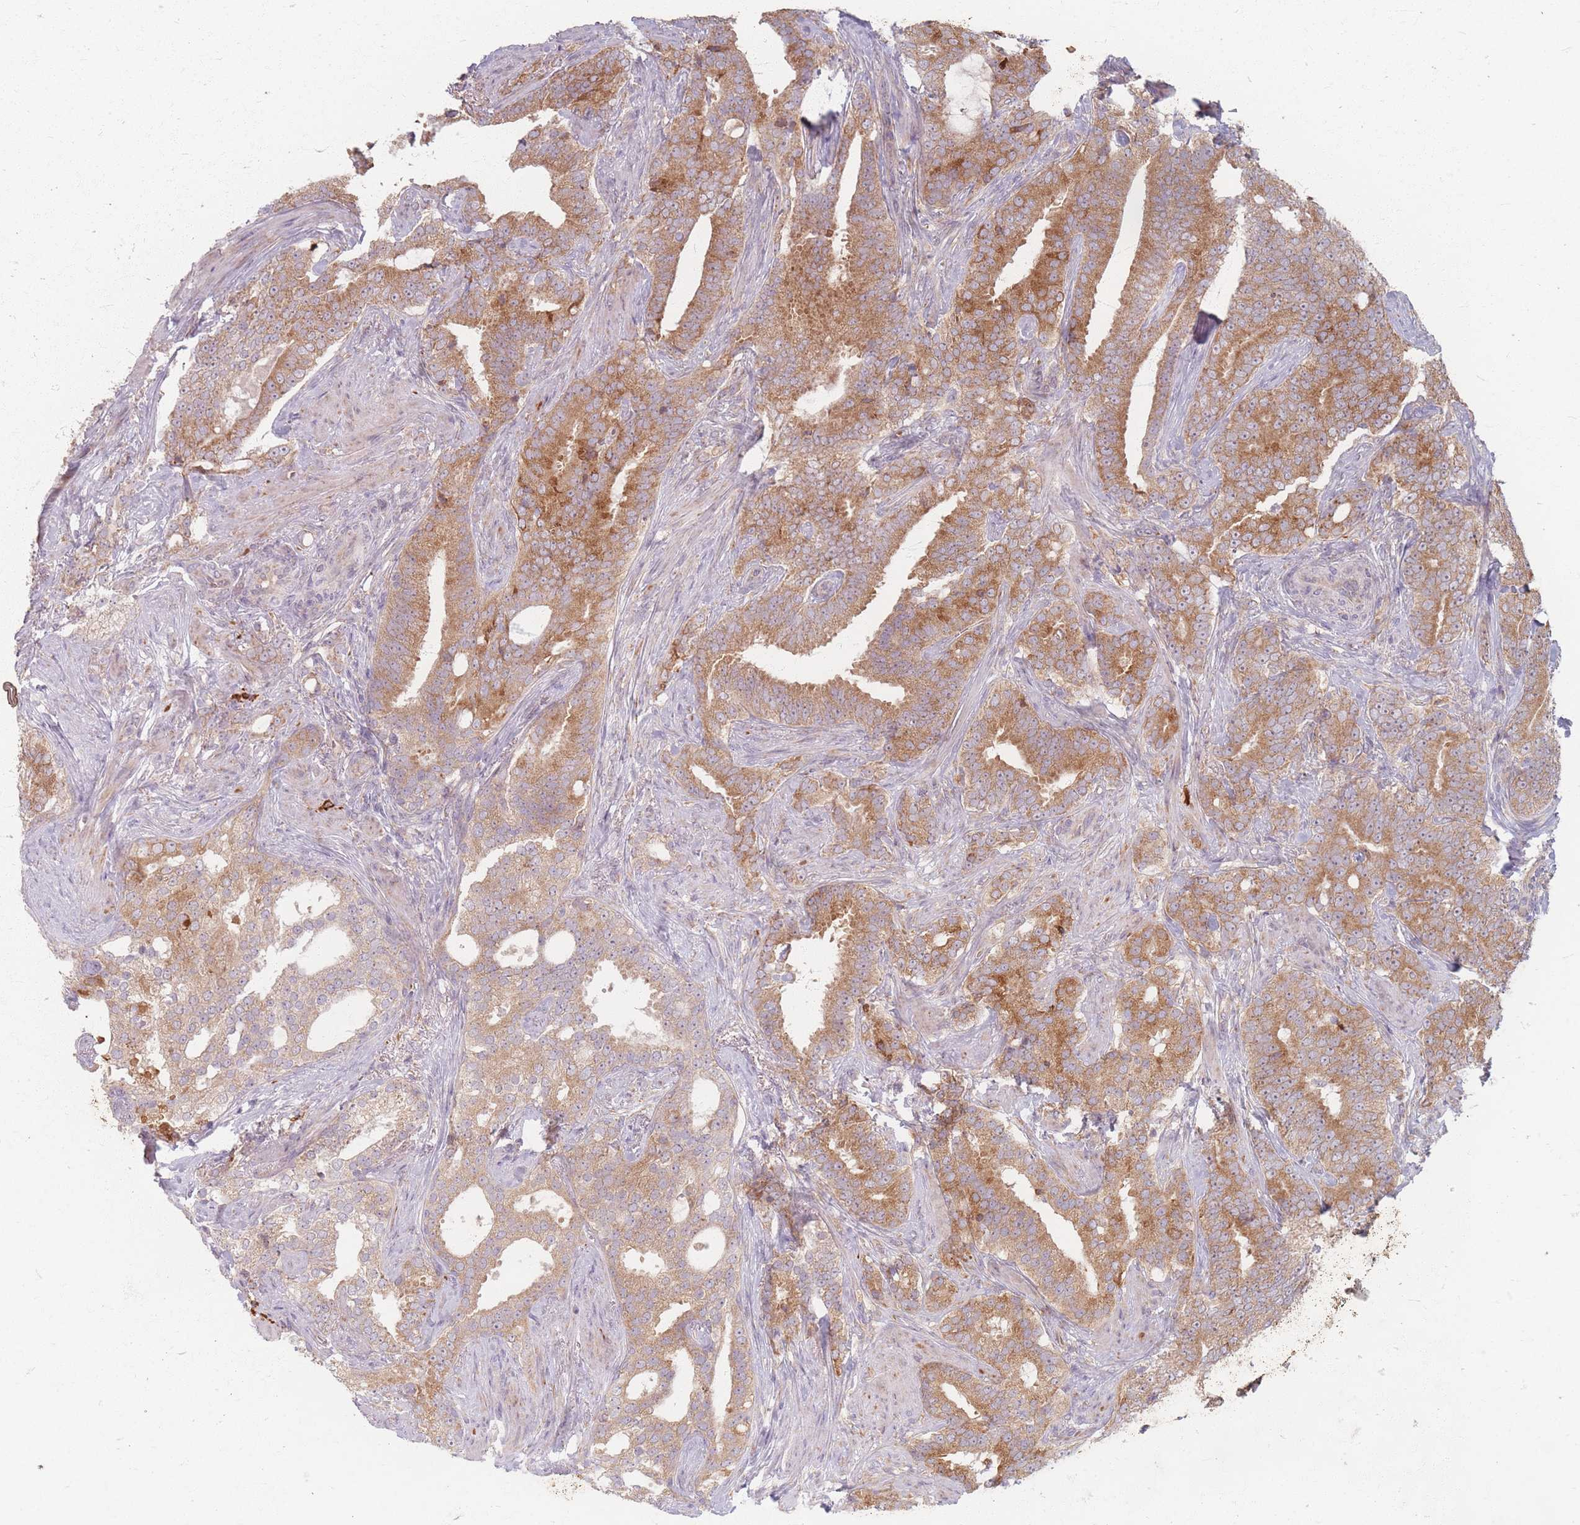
{"staining": {"intensity": "moderate", "quantity": ">75%", "location": "cytoplasmic/membranous"}, "tissue": "prostate cancer", "cell_type": "Tumor cells", "image_type": "cancer", "snomed": [{"axis": "morphology", "description": "Adenocarcinoma, High grade"}, {"axis": "topography", "description": "Prostate"}], "caption": "IHC image of prostate cancer stained for a protein (brown), which exhibits medium levels of moderate cytoplasmic/membranous positivity in about >75% of tumor cells.", "gene": "SMIM14", "patient": {"sex": "male", "age": 64}}